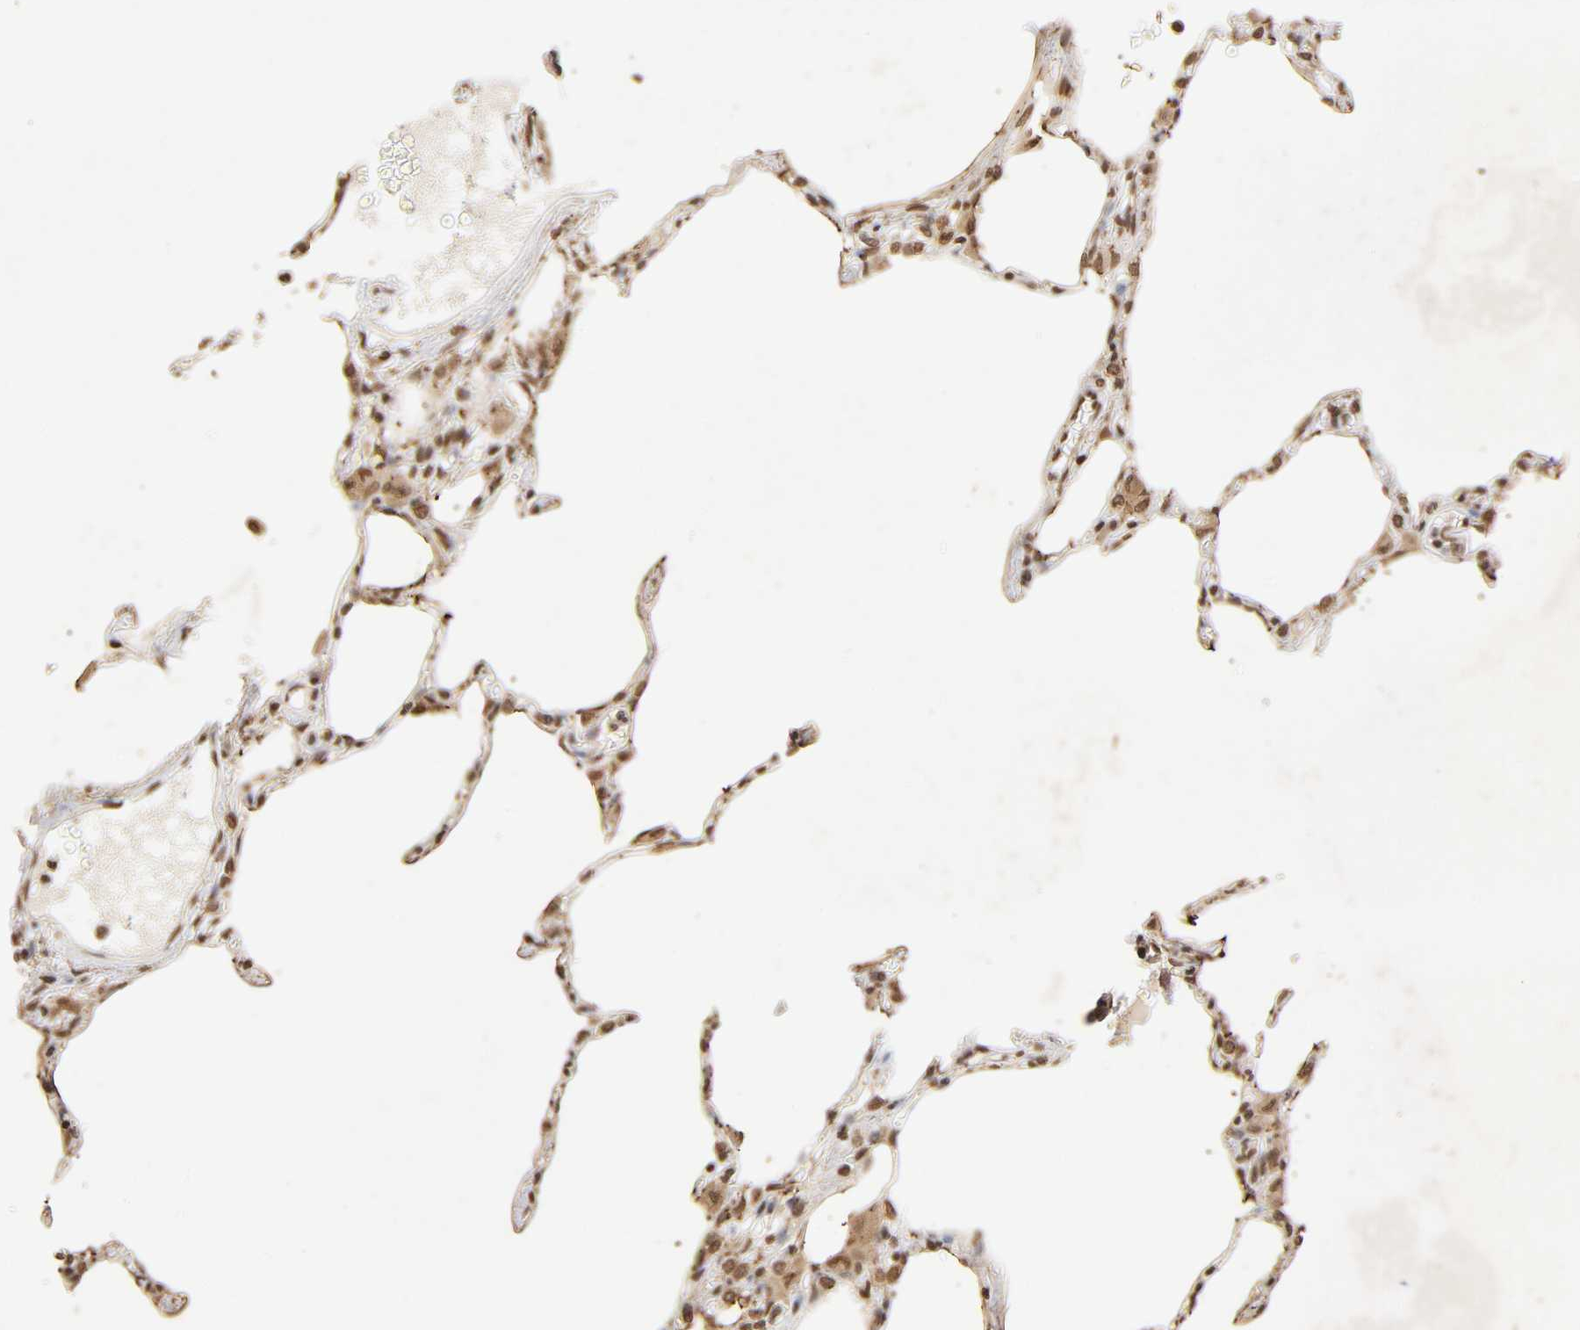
{"staining": {"intensity": "moderate", "quantity": ">75%", "location": "nuclear"}, "tissue": "lung", "cell_type": "Alveolar cells", "image_type": "normal", "snomed": [{"axis": "morphology", "description": "Normal tissue, NOS"}, {"axis": "topography", "description": "Lung"}], "caption": "A histopathology image of lung stained for a protein displays moderate nuclear brown staining in alveolar cells.", "gene": "MLLT6", "patient": {"sex": "female", "age": 49}}